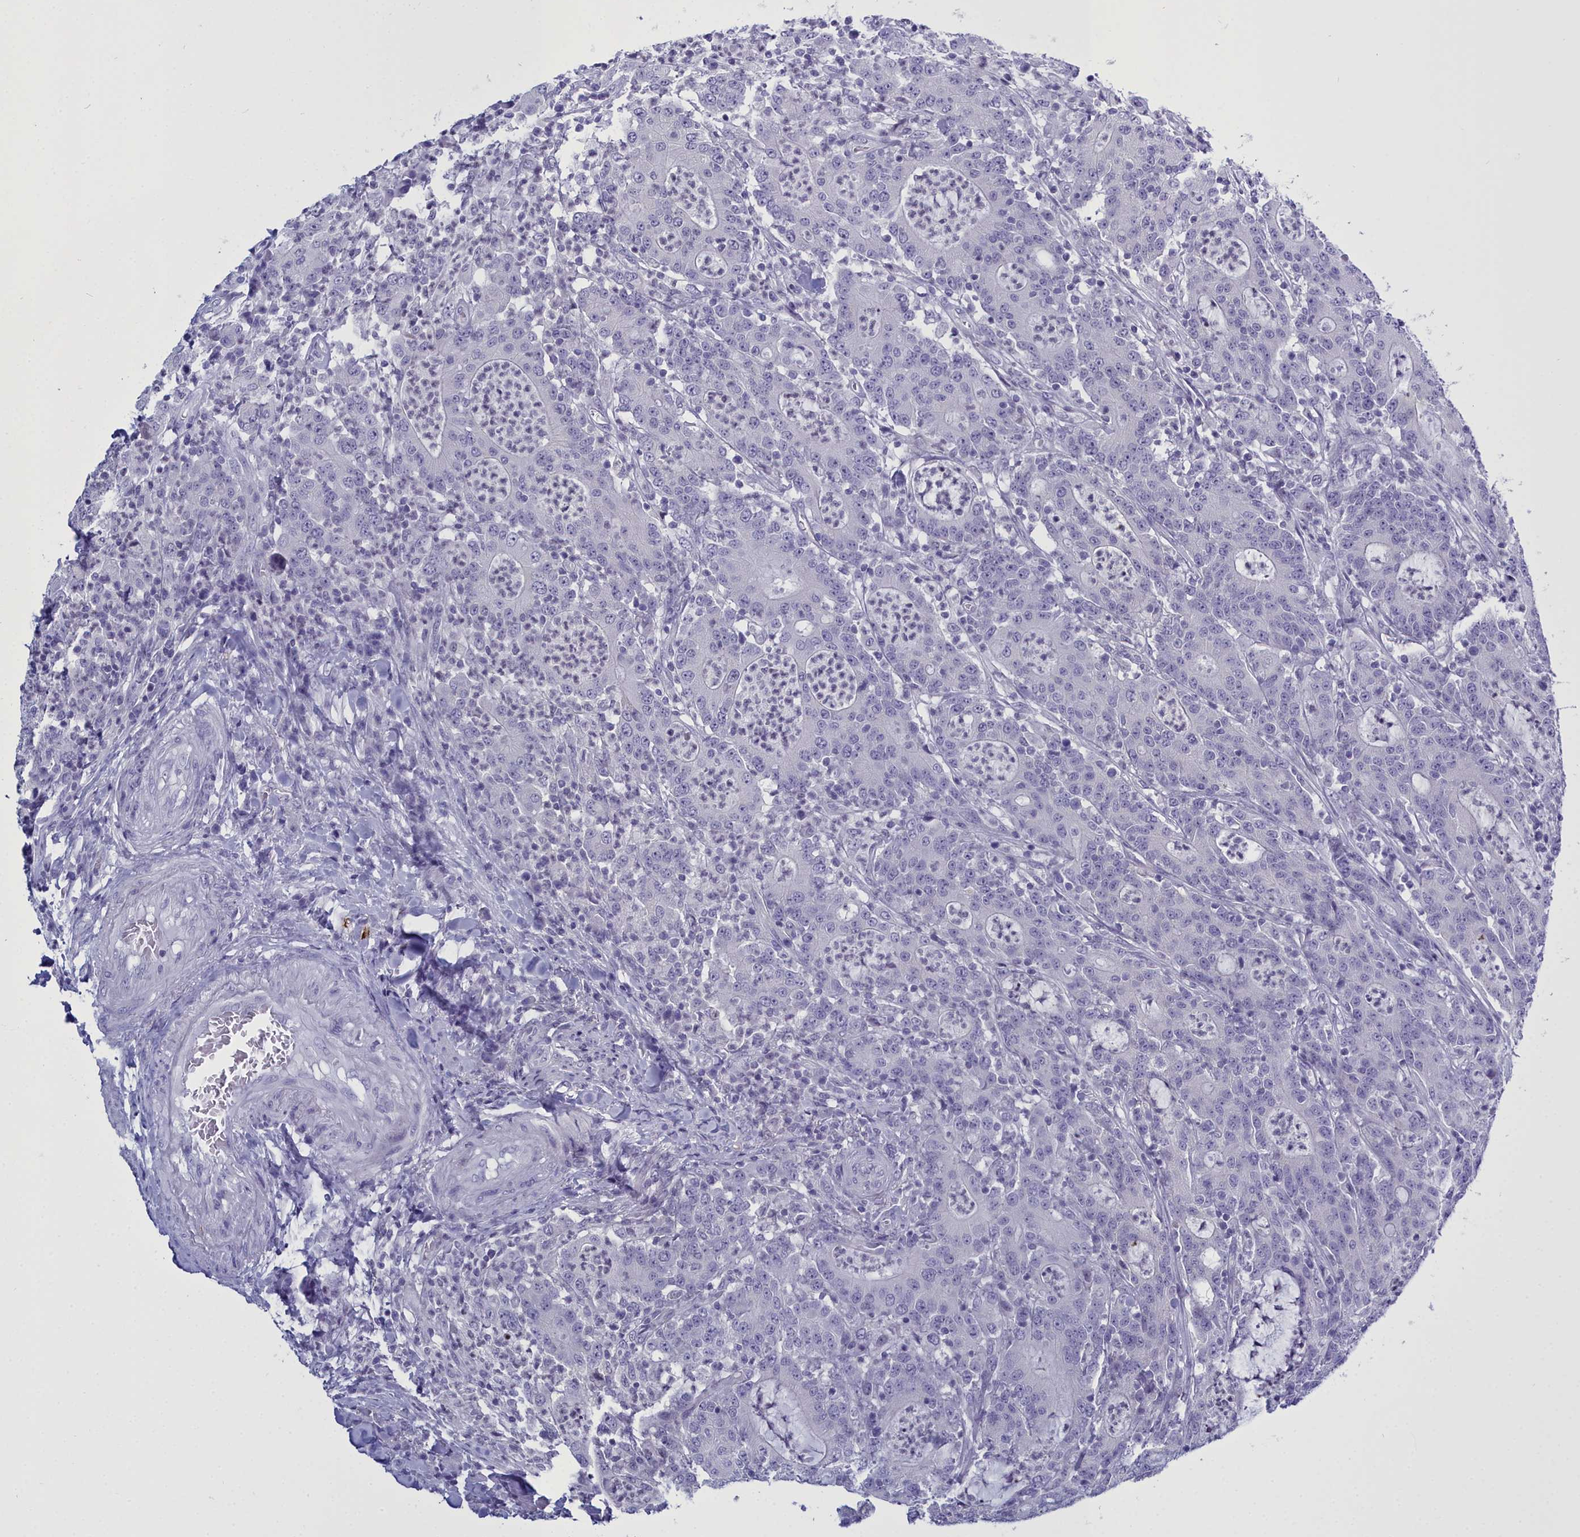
{"staining": {"intensity": "negative", "quantity": "none", "location": "none"}, "tissue": "colorectal cancer", "cell_type": "Tumor cells", "image_type": "cancer", "snomed": [{"axis": "morphology", "description": "Adenocarcinoma, NOS"}, {"axis": "topography", "description": "Colon"}], "caption": "Colorectal adenocarcinoma stained for a protein using immunohistochemistry demonstrates no expression tumor cells.", "gene": "MAP6", "patient": {"sex": "male", "age": 83}}